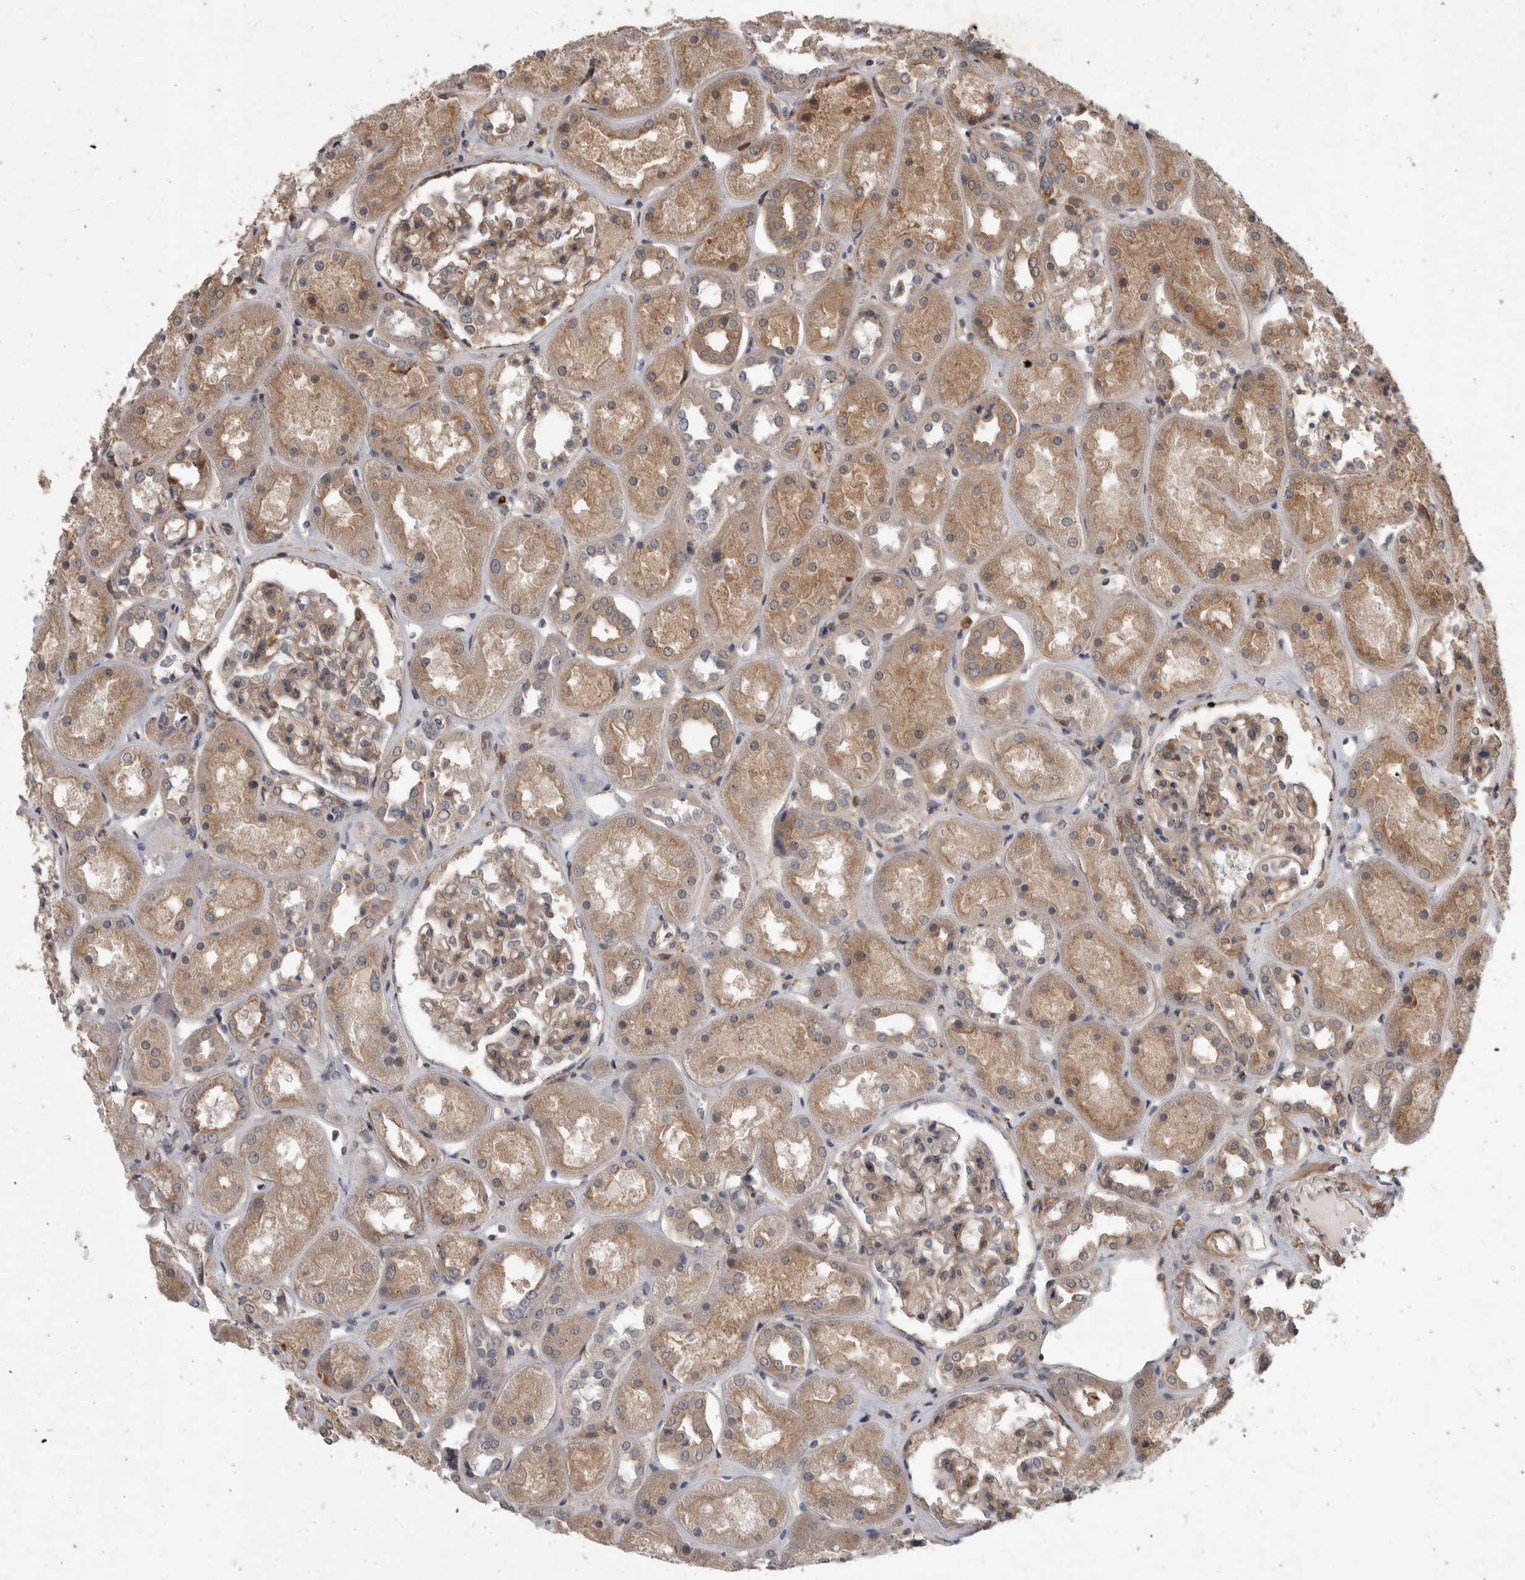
{"staining": {"intensity": "weak", "quantity": ">75%", "location": "cytoplasmic/membranous"}, "tissue": "kidney", "cell_type": "Cells in glomeruli", "image_type": "normal", "snomed": [{"axis": "morphology", "description": "Normal tissue, NOS"}, {"axis": "topography", "description": "Kidney"}], "caption": "Protein expression analysis of benign kidney demonstrates weak cytoplasmic/membranous staining in approximately >75% of cells in glomeruli.", "gene": "SPATA48", "patient": {"sex": "male", "age": 70}}